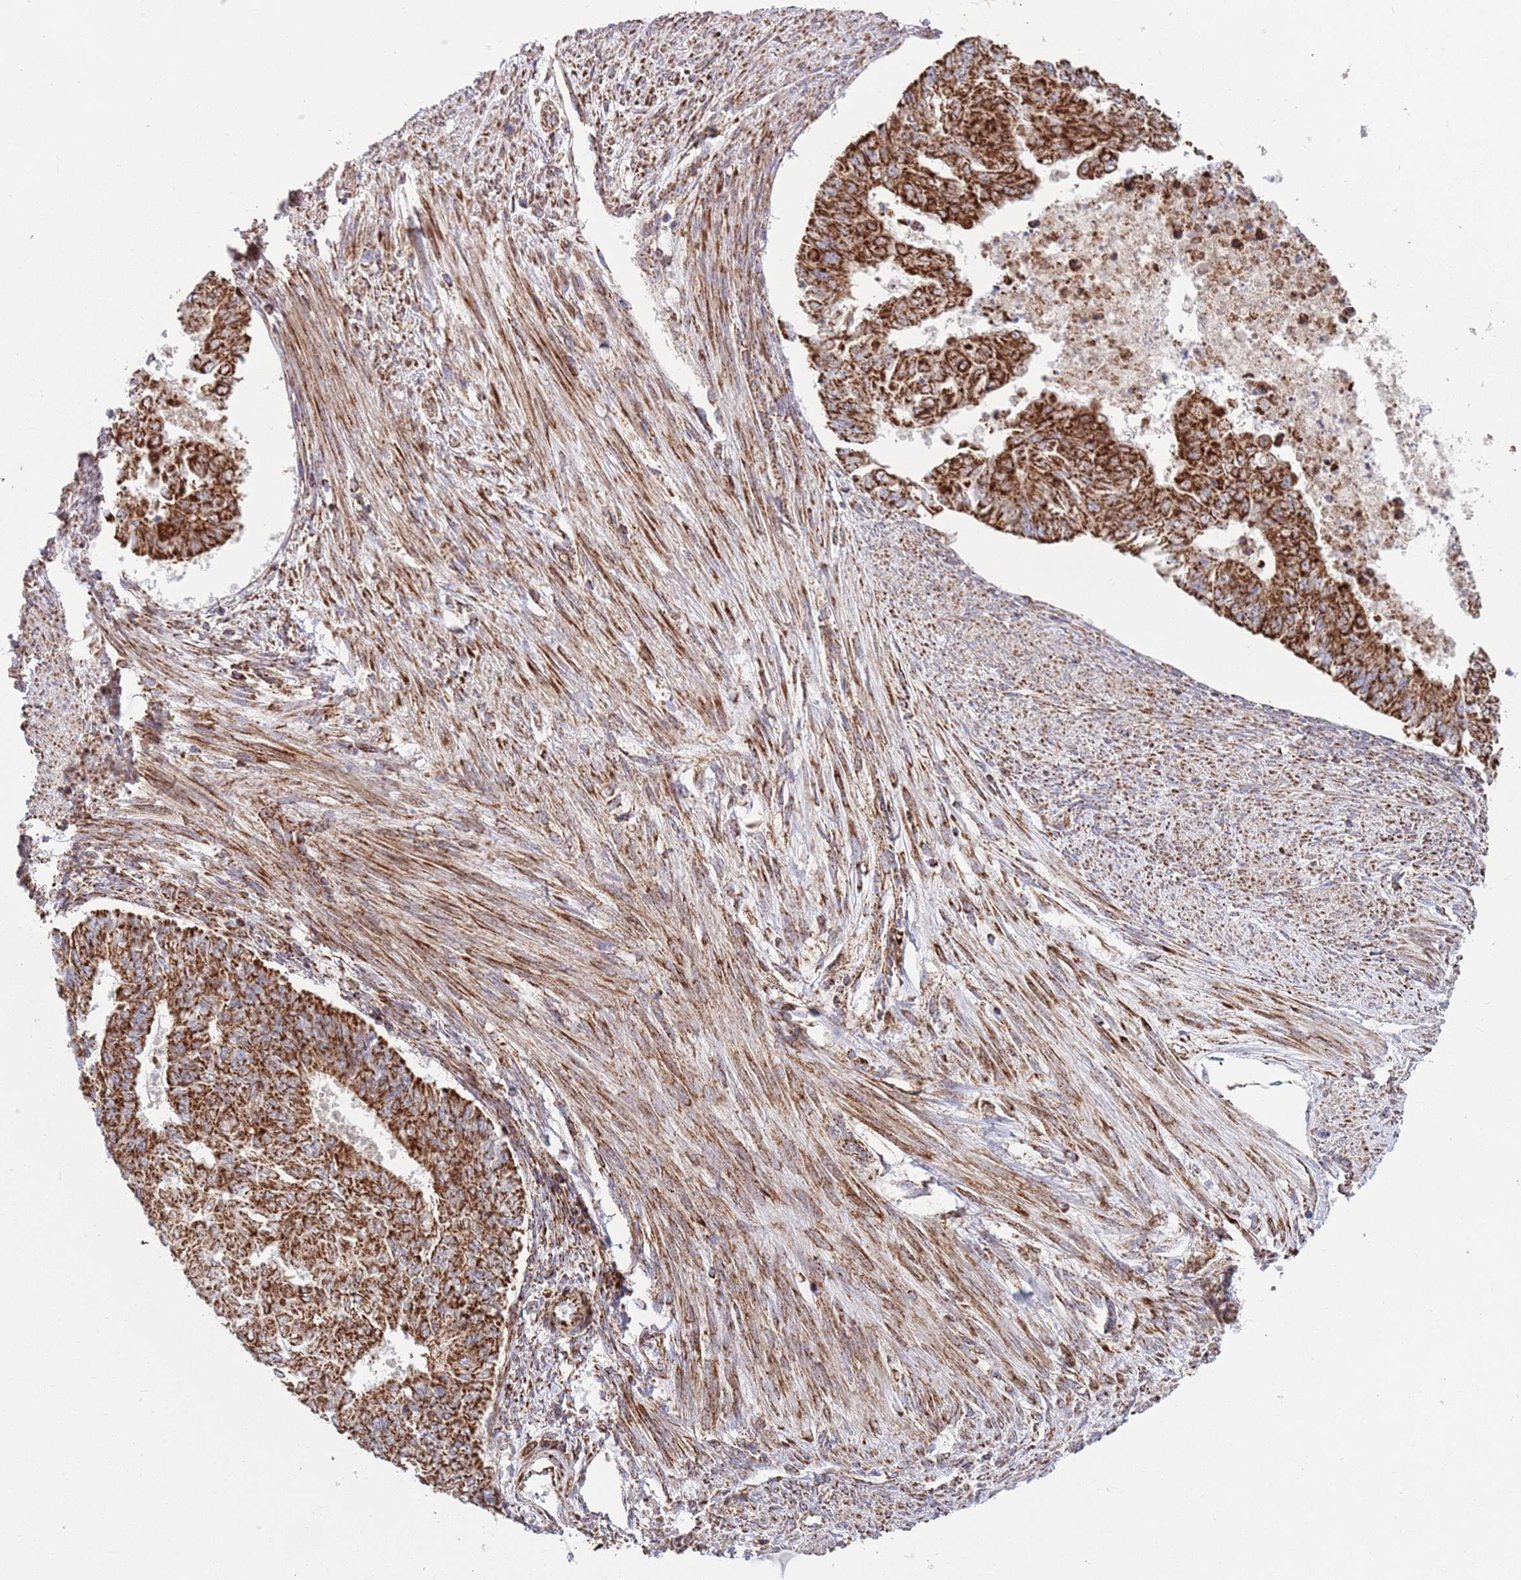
{"staining": {"intensity": "strong", "quantity": ">75%", "location": "cytoplasmic/membranous"}, "tissue": "endometrial cancer", "cell_type": "Tumor cells", "image_type": "cancer", "snomed": [{"axis": "morphology", "description": "Adenocarcinoma, NOS"}, {"axis": "topography", "description": "Endometrium"}], "caption": "Endometrial adenocarcinoma stained with immunohistochemistry (IHC) shows strong cytoplasmic/membranous expression in approximately >75% of tumor cells.", "gene": "ATP5PD", "patient": {"sex": "female", "age": 32}}